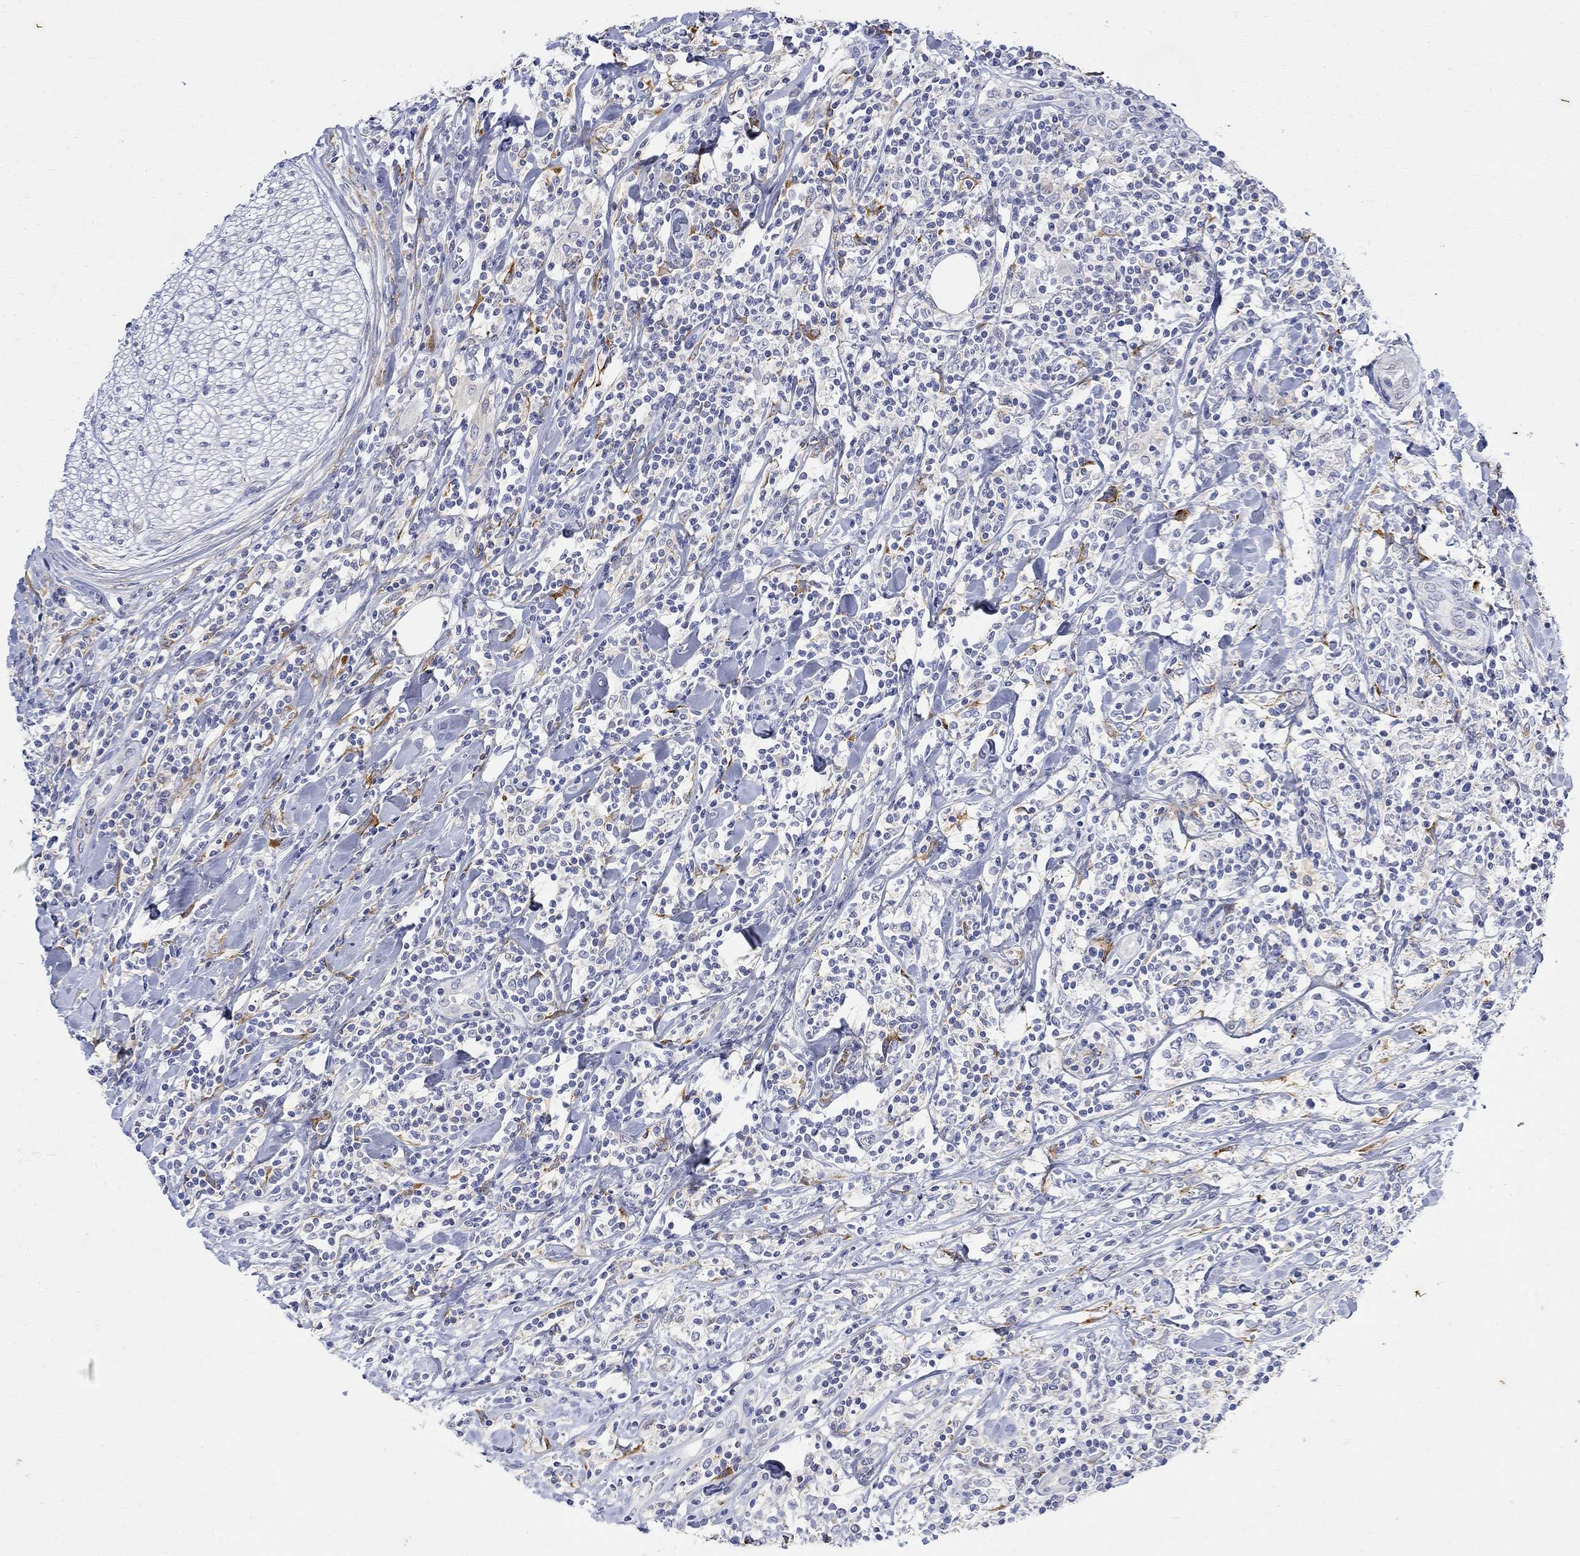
{"staining": {"intensity": "negative", "quantity": "none", "location": "none"}, "tissue": "lymphoma", "cell_type": "Tumor cells", "image_type": "cancer", "snomed": [{"axis": "morphology", "description": "Malignant lymphoma, non-Hodgkin's type, High grade"}, {"axis": "topography", "description": "Lymph node"}], "caption": "A micrograph of high-grade malignant lymphoma, non-Hodgkin's type stained for a protein exhibits no brown staining in tumor cells.", "gene": "FNDC5", "patient": {"sex": "female", "age": 84}}